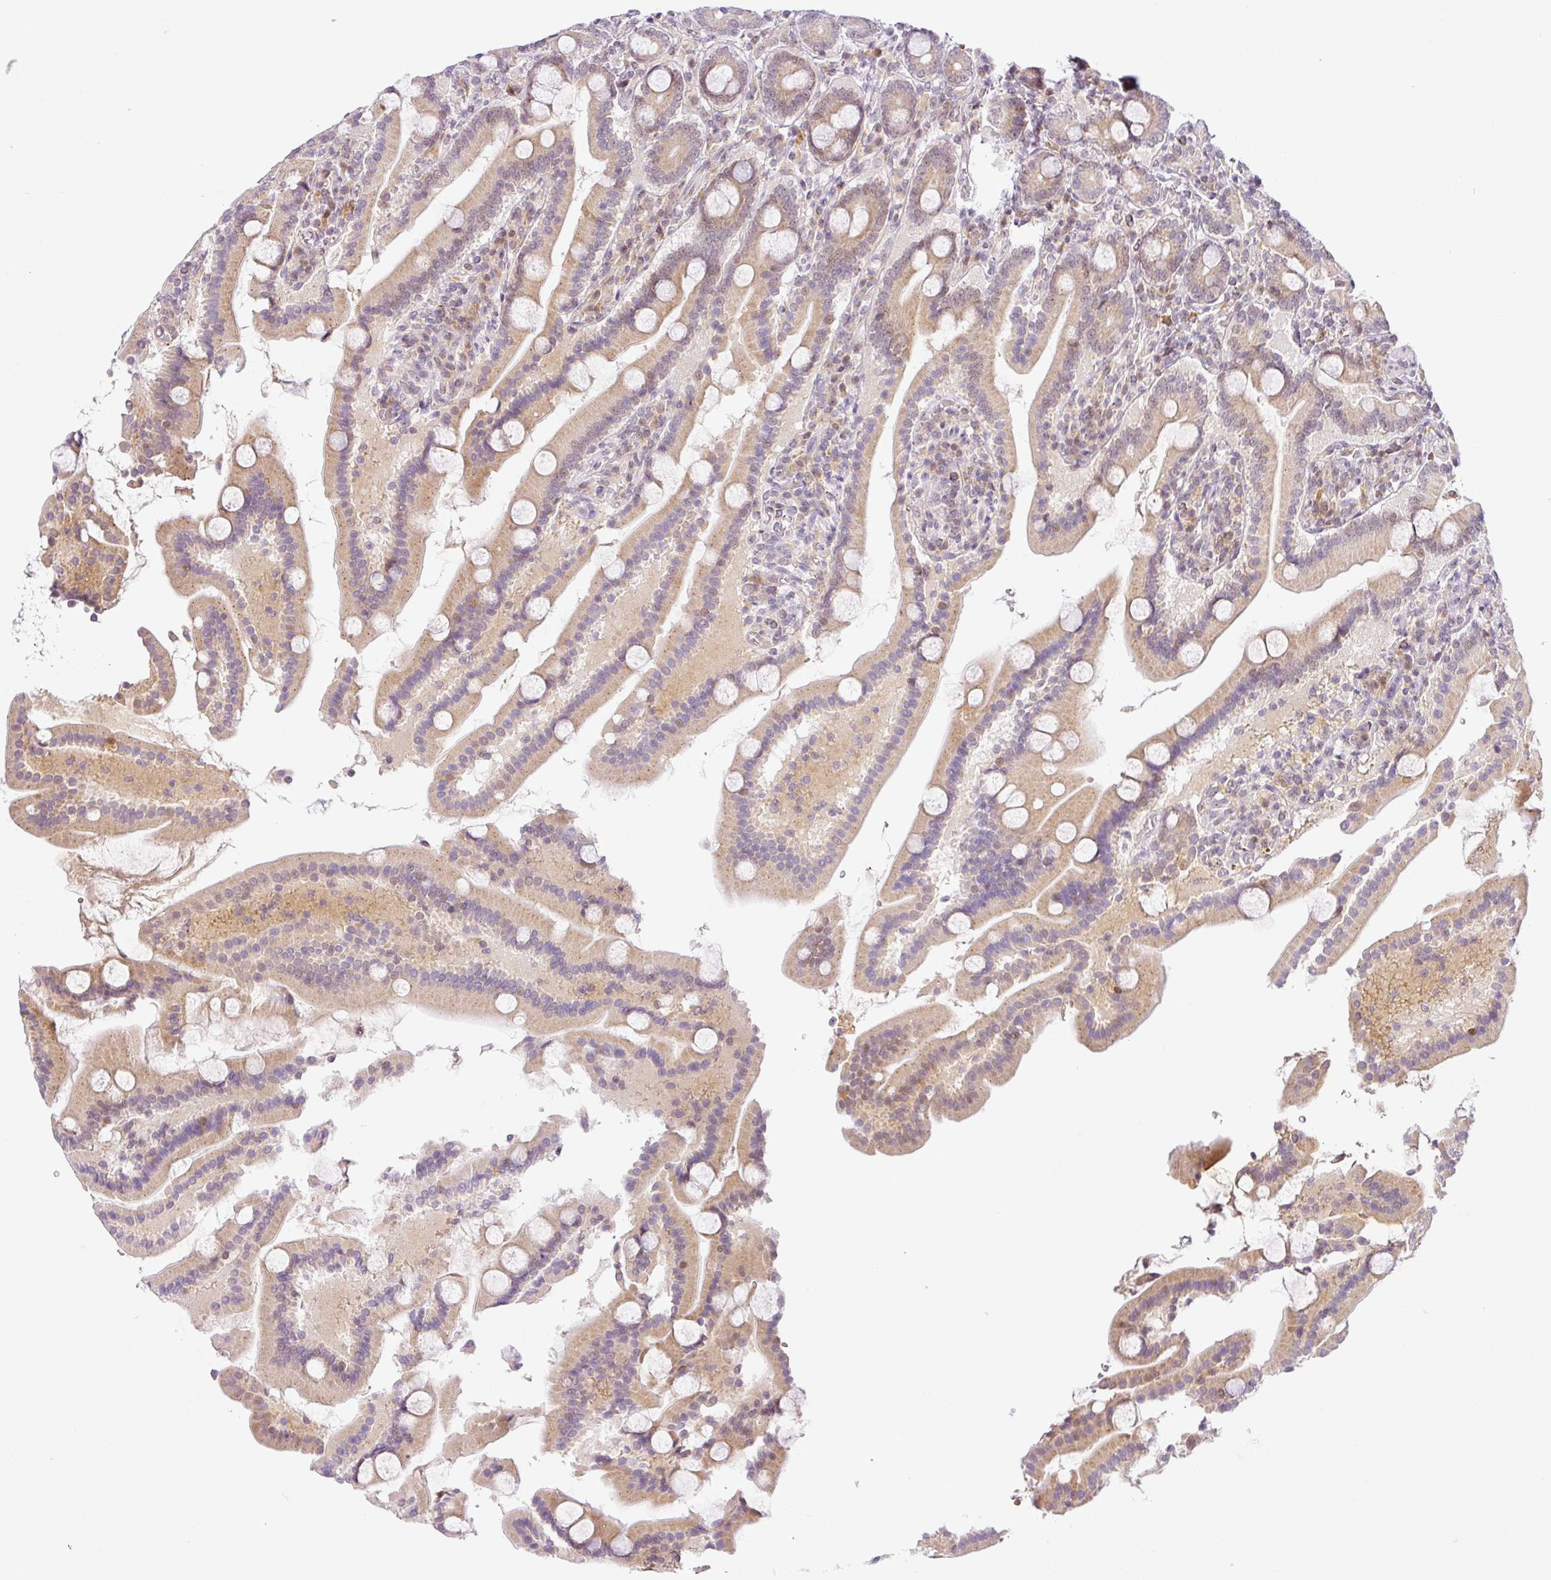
{"staining": {"intensity": "moderate", "quantity": ">75%", "location": "cytoplasmic/membranous"}, "tissue": "duodenum", "cell_type": "Glandular cells", "image_type": "normal", "snomed": [{"axis": "morphology", "description": "Normal tissue, NOS"}, {"axis": "topography", "description": "Duodenum"}], "caption": "Immunohistochemical staining of normal duodenum shows medium levels of moderate cytoplasmic/membranous staining in approximately >75% of glandular cells.", "gene": "NDUFB2", "patient": {"sex": "male", "age": 55}}